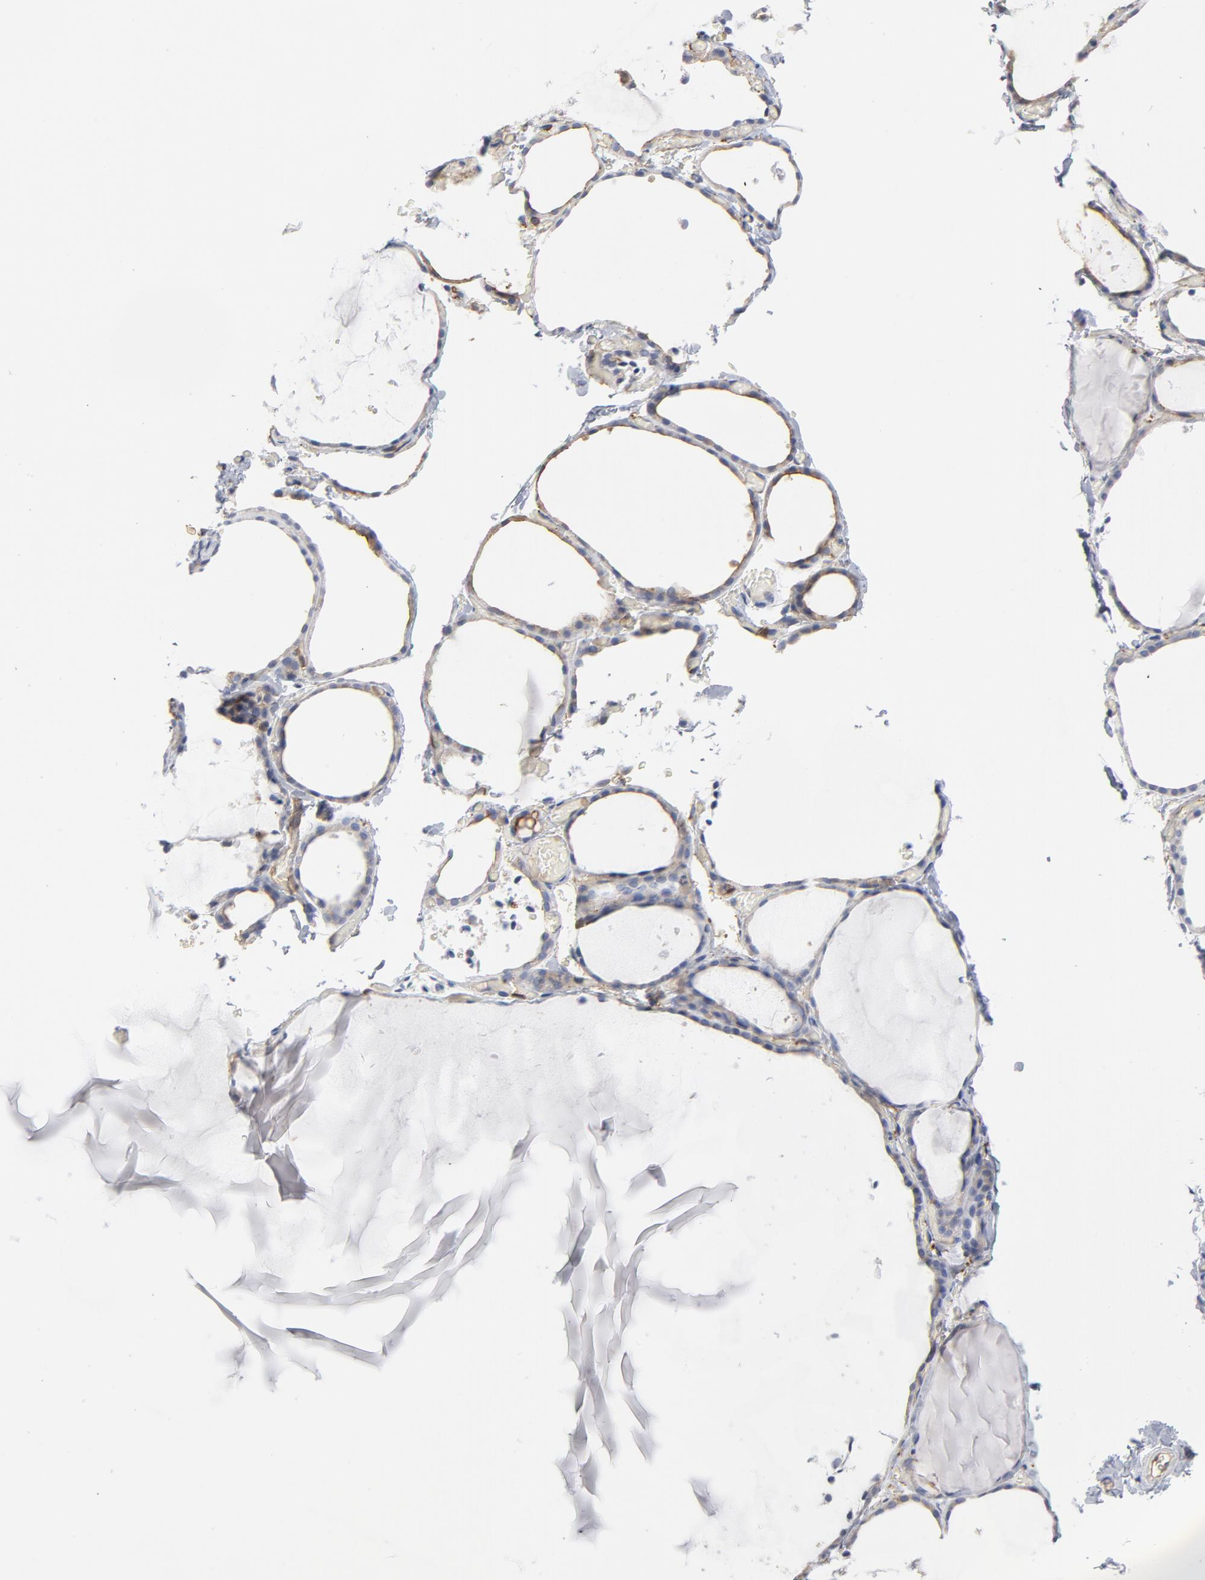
{"staining": {"intensity": "weak", "quantity": ">75%", "location": "cytoplasmic/membranous"}, "tissue": "thyroid gland", "cell_type": "Glandular cells", "image_type": "normal", "snomed": [{"axis": "morphology", "description": "Normal tissue, NOS"}, {"axis": "topography", "description": "Thyroid gland"}], "caption": "Immunohistochemistry of benign human thyroid gland shows low levels of weak cytoplasmic/membranous expression in approximately >75% of glandular cells.", "gene": "OXA1L", "patient": {"sex": "female", "age": 22}}